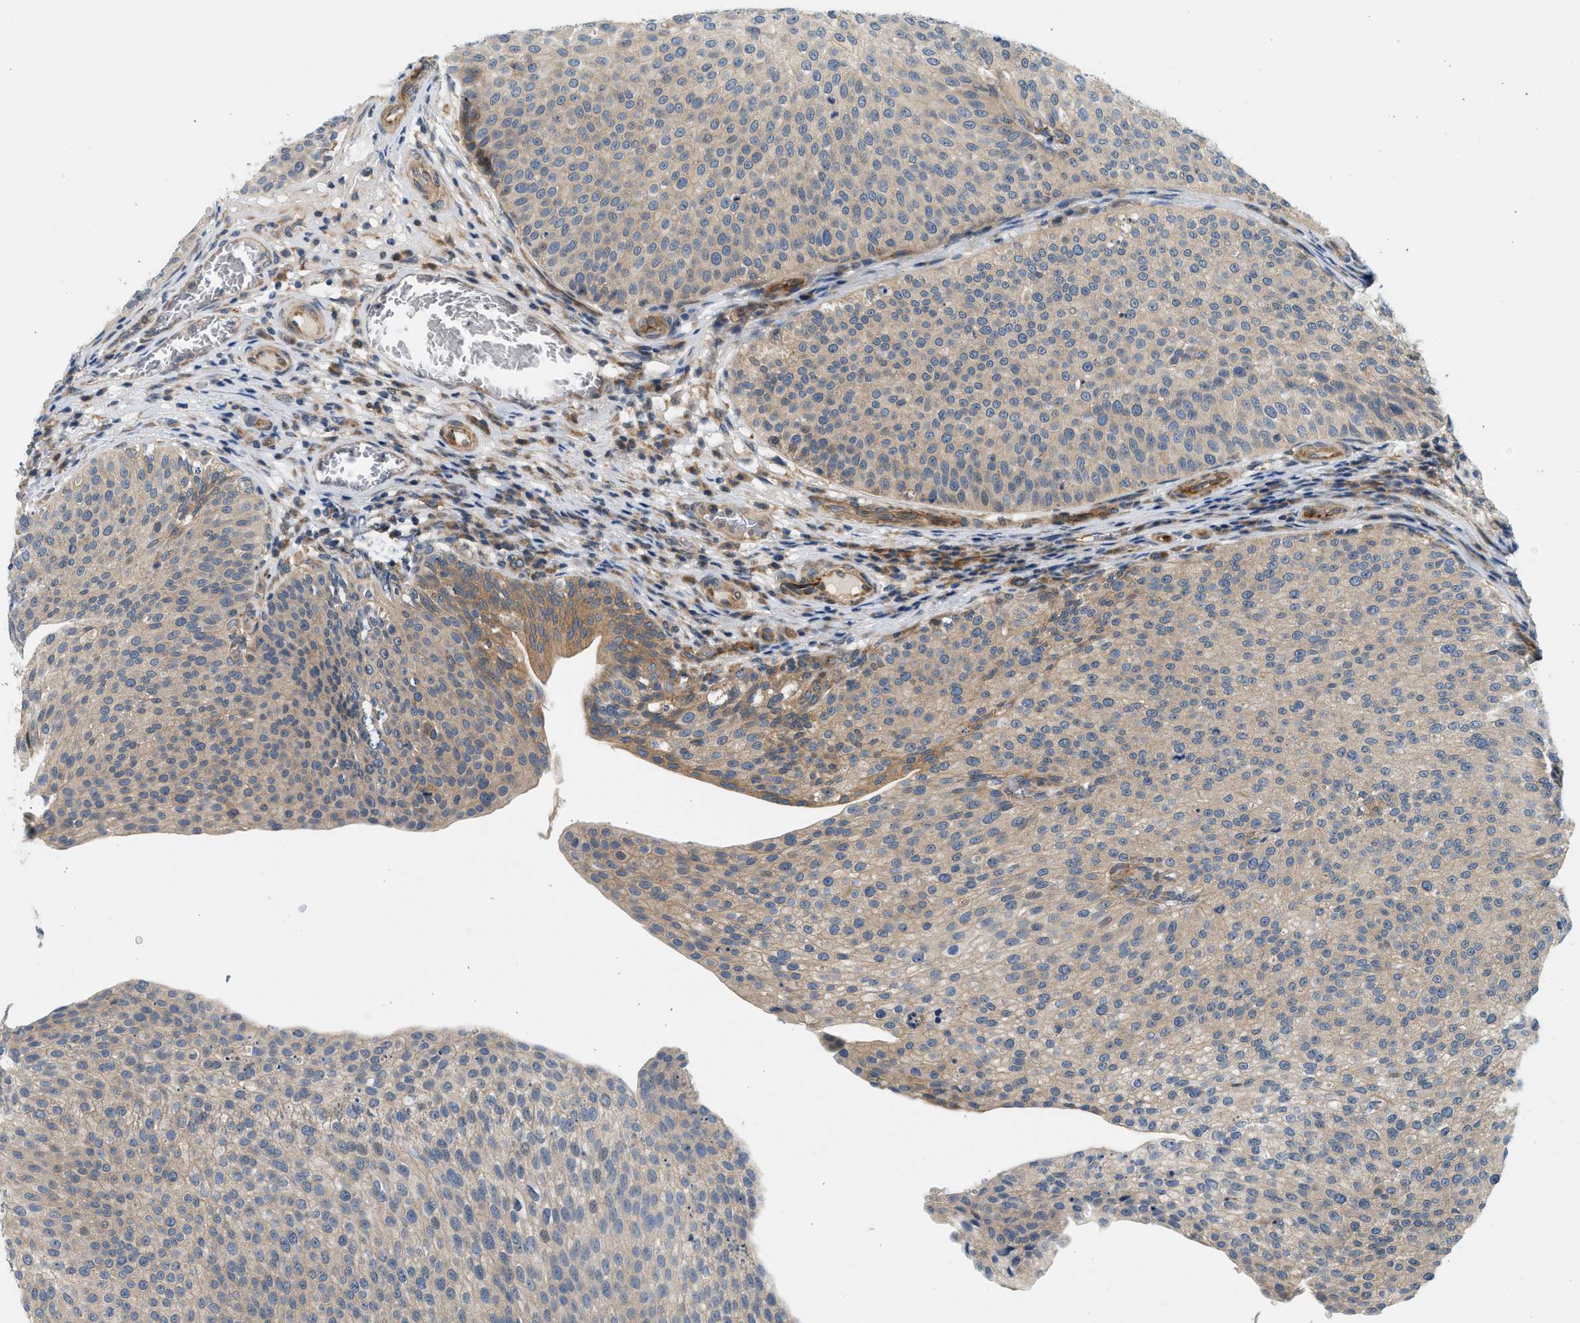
{"staining": {"intensity": "moderate", "quantity": "<25%", "location": "cytoplasmic/membranous"}, "tissue": "urothelial cancer", "cell_type": "Tumor cells", "image_type": "cancer", "snomed": [{"axis": "morphology", "description": "Urothelial carcinoma, Low grade"}, {"axis": "topography", "description": "Smooth muscle"}, {"axis": "topography", "description": "Urinary bladder"}], "caption": "Urothelial cancer was stained to show a protein in brown. There is low levels of moderate cytoplasmic/membranous staining in about <25% of tumor cells.", "gene": "KDELR2", "patient": {"sex": "male", "age": 60}}